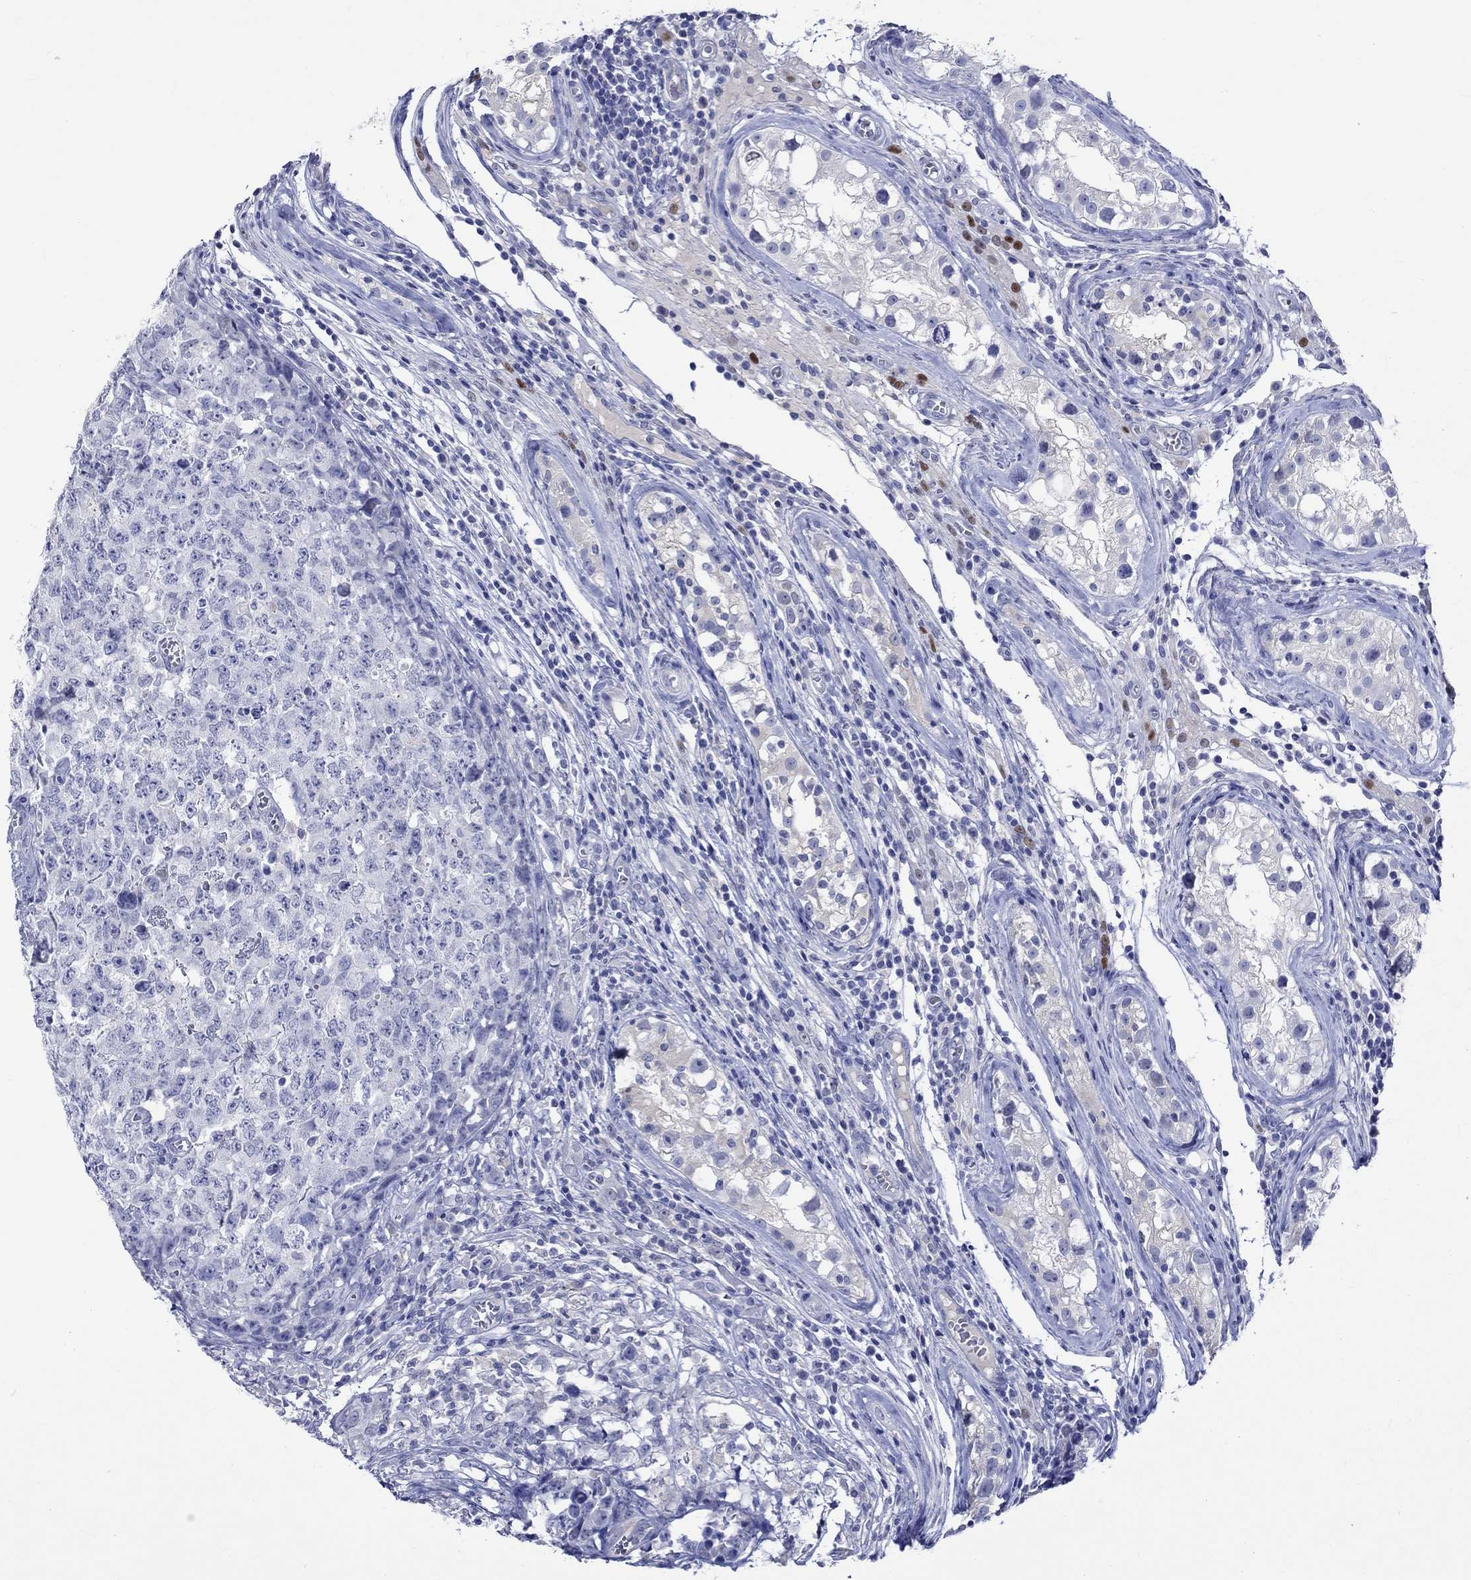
{"staining": {"intensity": "negative", "quantity": "none", "location": "none"}, "tissue": "testis cancer", "cell_type": "Tumor cells", "image_type": "cancer", "snomed": [{"axis": "morphology", "description": "Carcinoma, Embryonal, NOS"}, {"axis": "topography", "description": "Testis"}], "caption": "Embryonal carcinoma (testis) was stained to show a protein in brown. There is no significant positivity in tumor cells. The staining is performed using DAB (3,3'-diaminobenzidine) brown chromogen with nuclei counter-stained in using hematoxylin.", "gene": "KLHL35", "patient": {"sex": "male", "age": 23}}